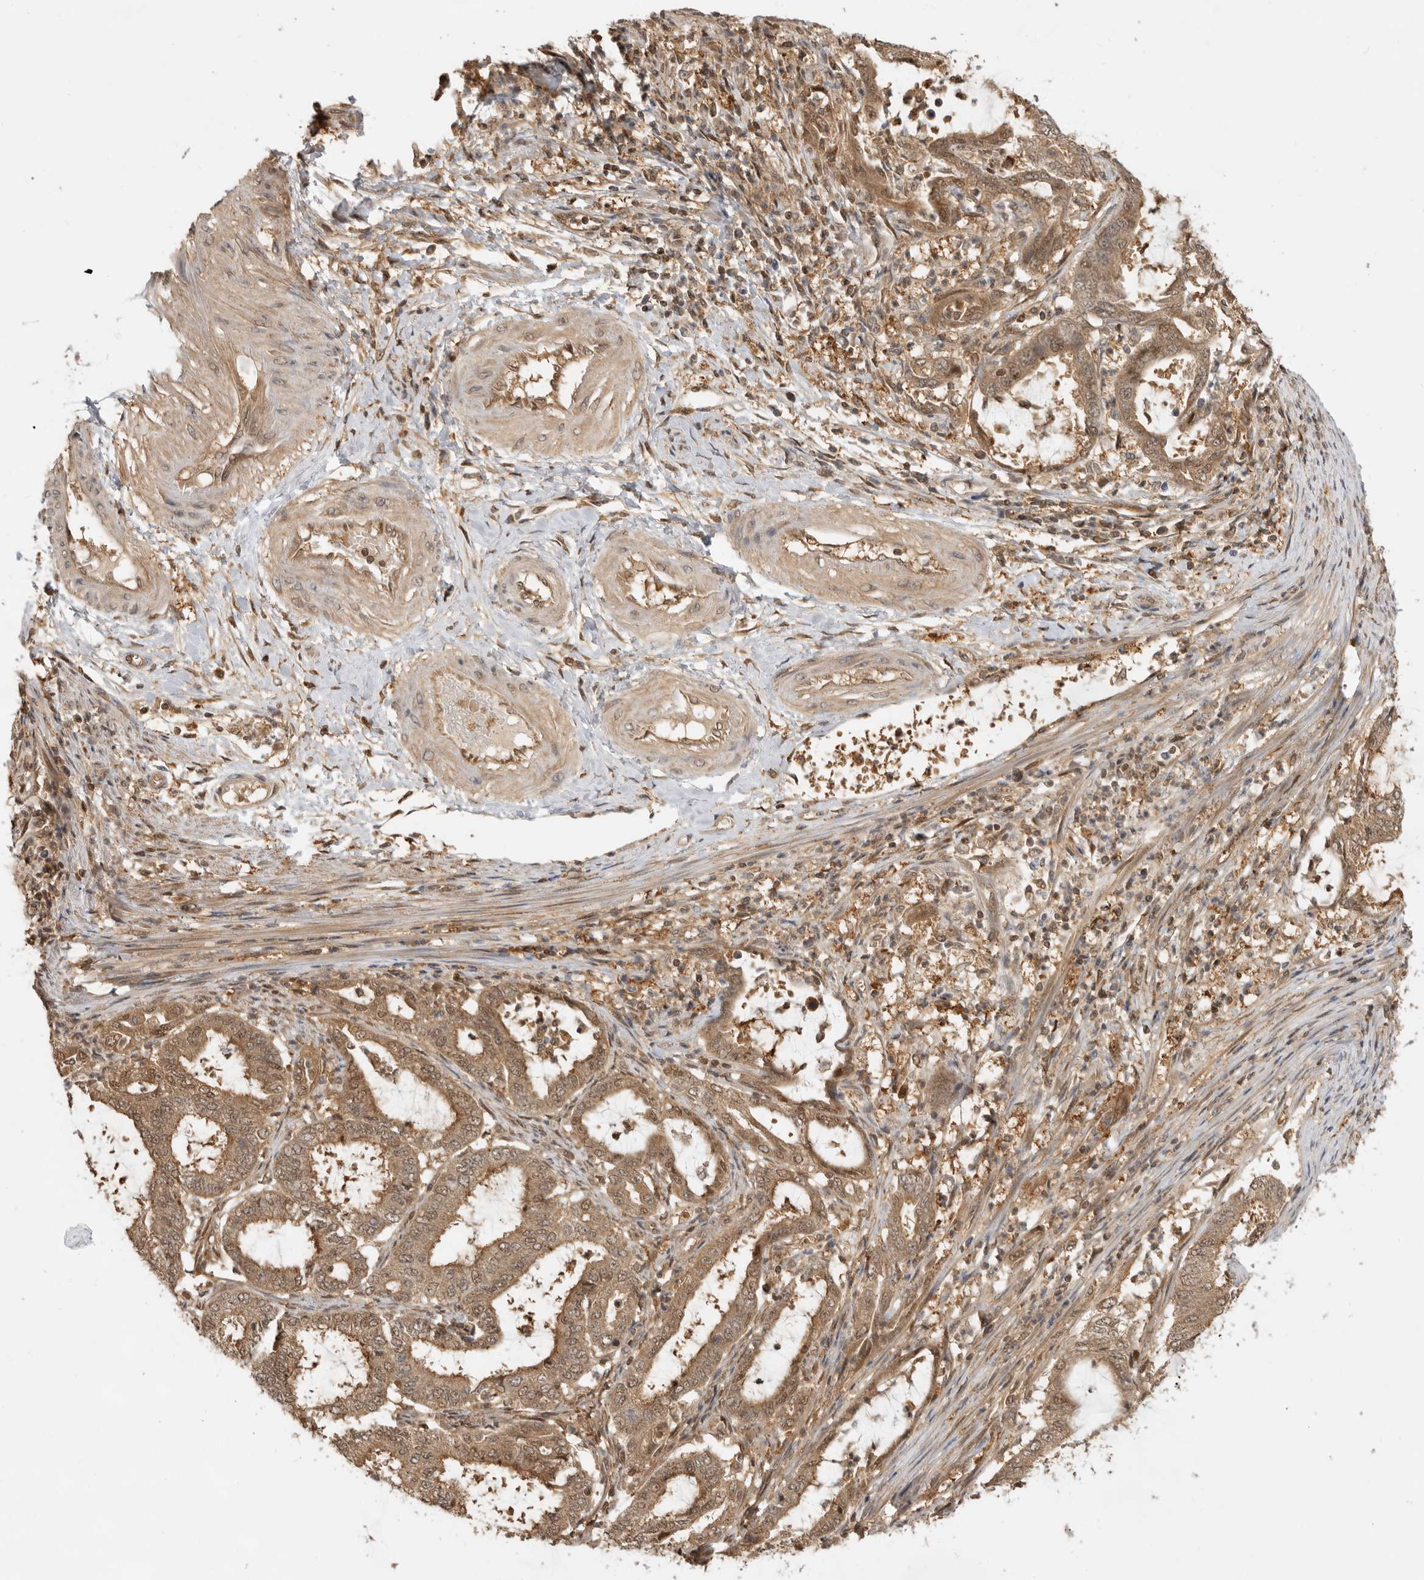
{"staining": {"intensity": "moderate", "quantity": ">75%", "location": "cytoplasmic/membranous,nuclear"}, "tissue": "endometrial cancer", "cell_type": "Tumor cells", "image_type": "cancer", "snomed": [{"axis": "morphology", "description": "Adenocarcinoma, NOS"}, {"axis": "topography", "description": "Endometrium"}], "caption": "A brown stain shows moderate cytoplasmic/membranous and nuclear staining of a protein in endometrial cancer tumor cells. (brown staining indicates protein expression, while blue staining denotes nuclei).", "gene": "ADPRS", "patient": {"sex": "female", "age": 51}}